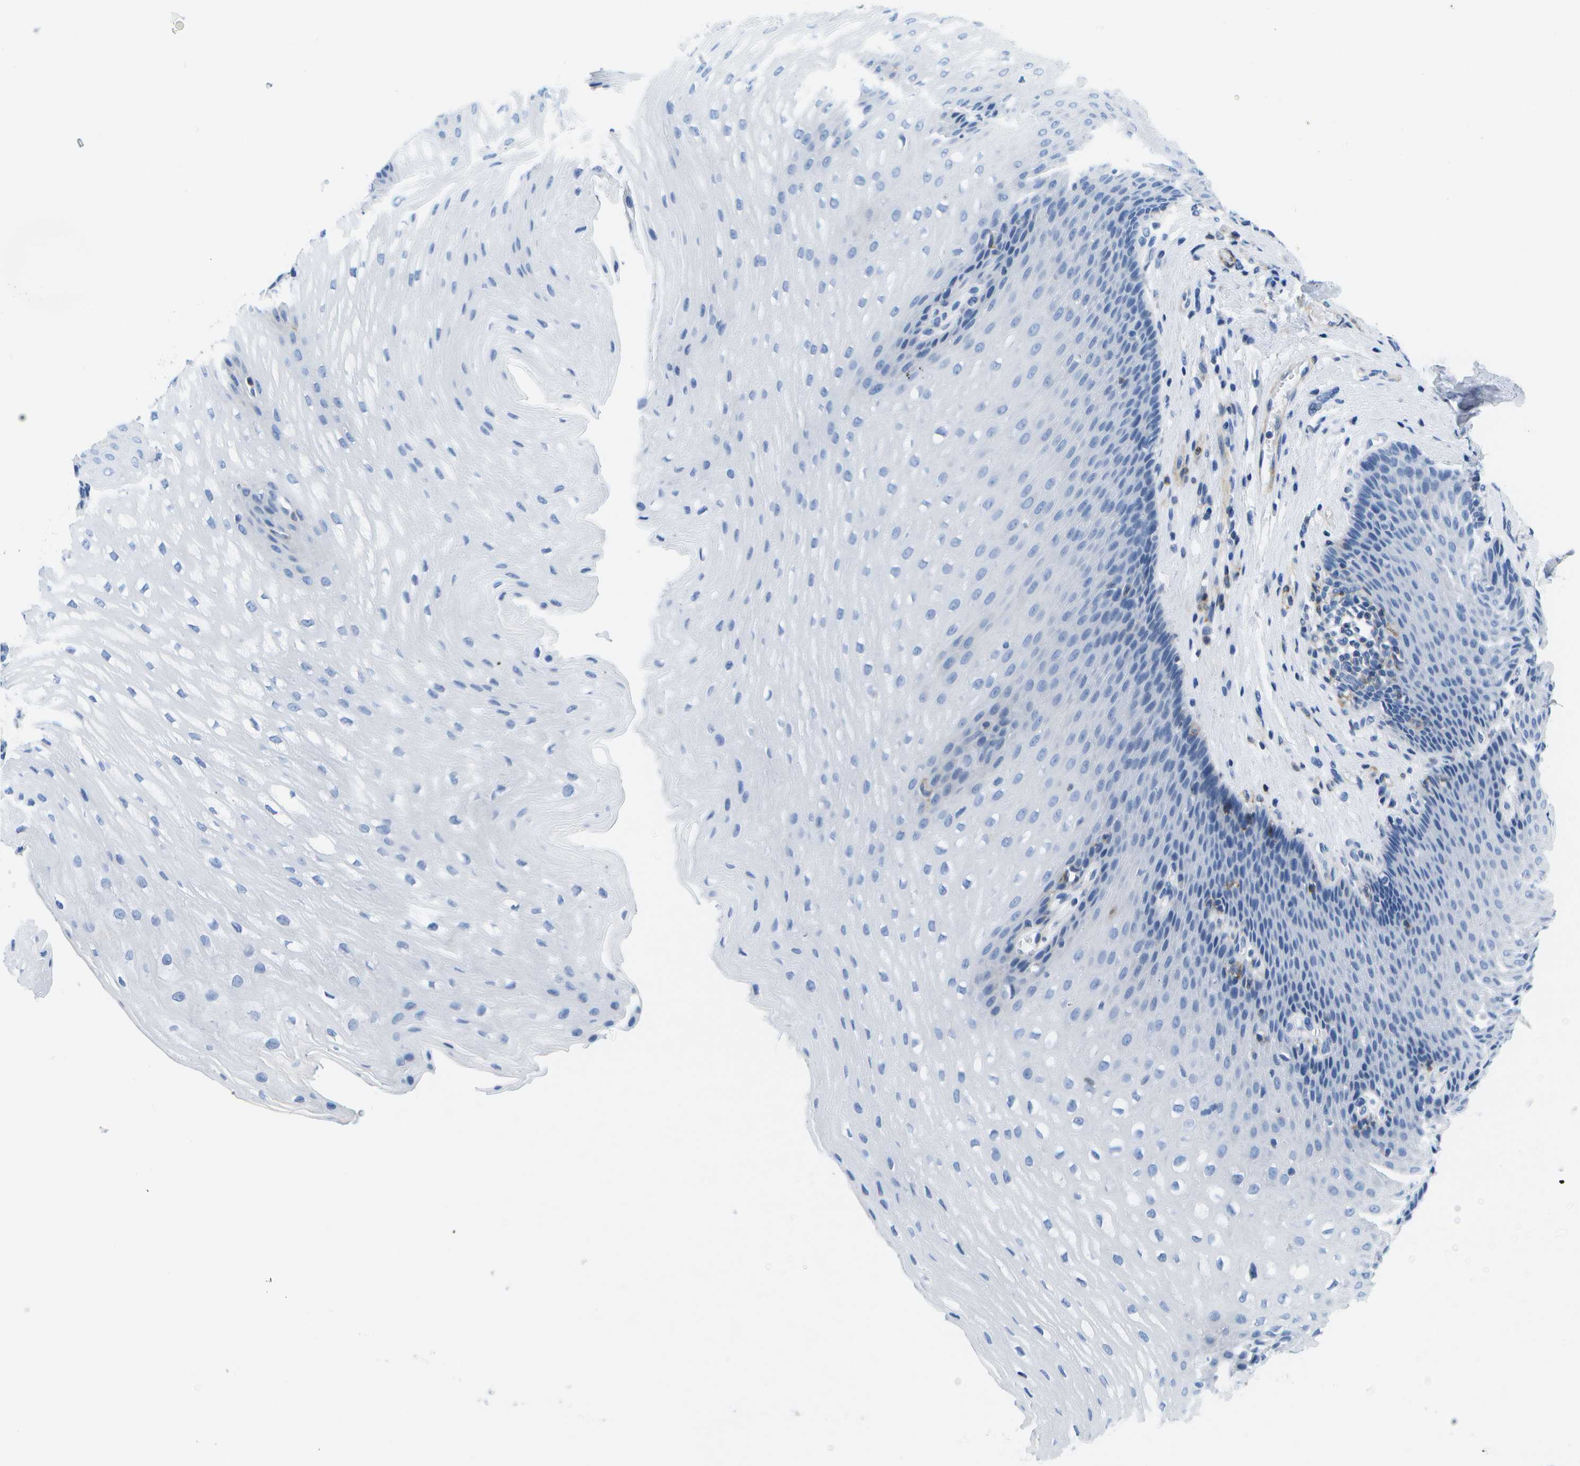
{"staining": {"intensity": "negative", "quantity": "none", "location": "none"}, "tissue": "esophagus", "cell_type": "Squamous epithelial cells", "image_type": "normal", "snomed": [{"axis": "morphology", "description": "Normal tissue, NOS"}, {"axis": "topography", "description": "Esophagus"}], "caption": "The micrograph demonstrates no staining of squamous epithelial cells in benign esophagus.", "gene": "ADGRG6", "patient": {"sex": "male", "age": 48}}